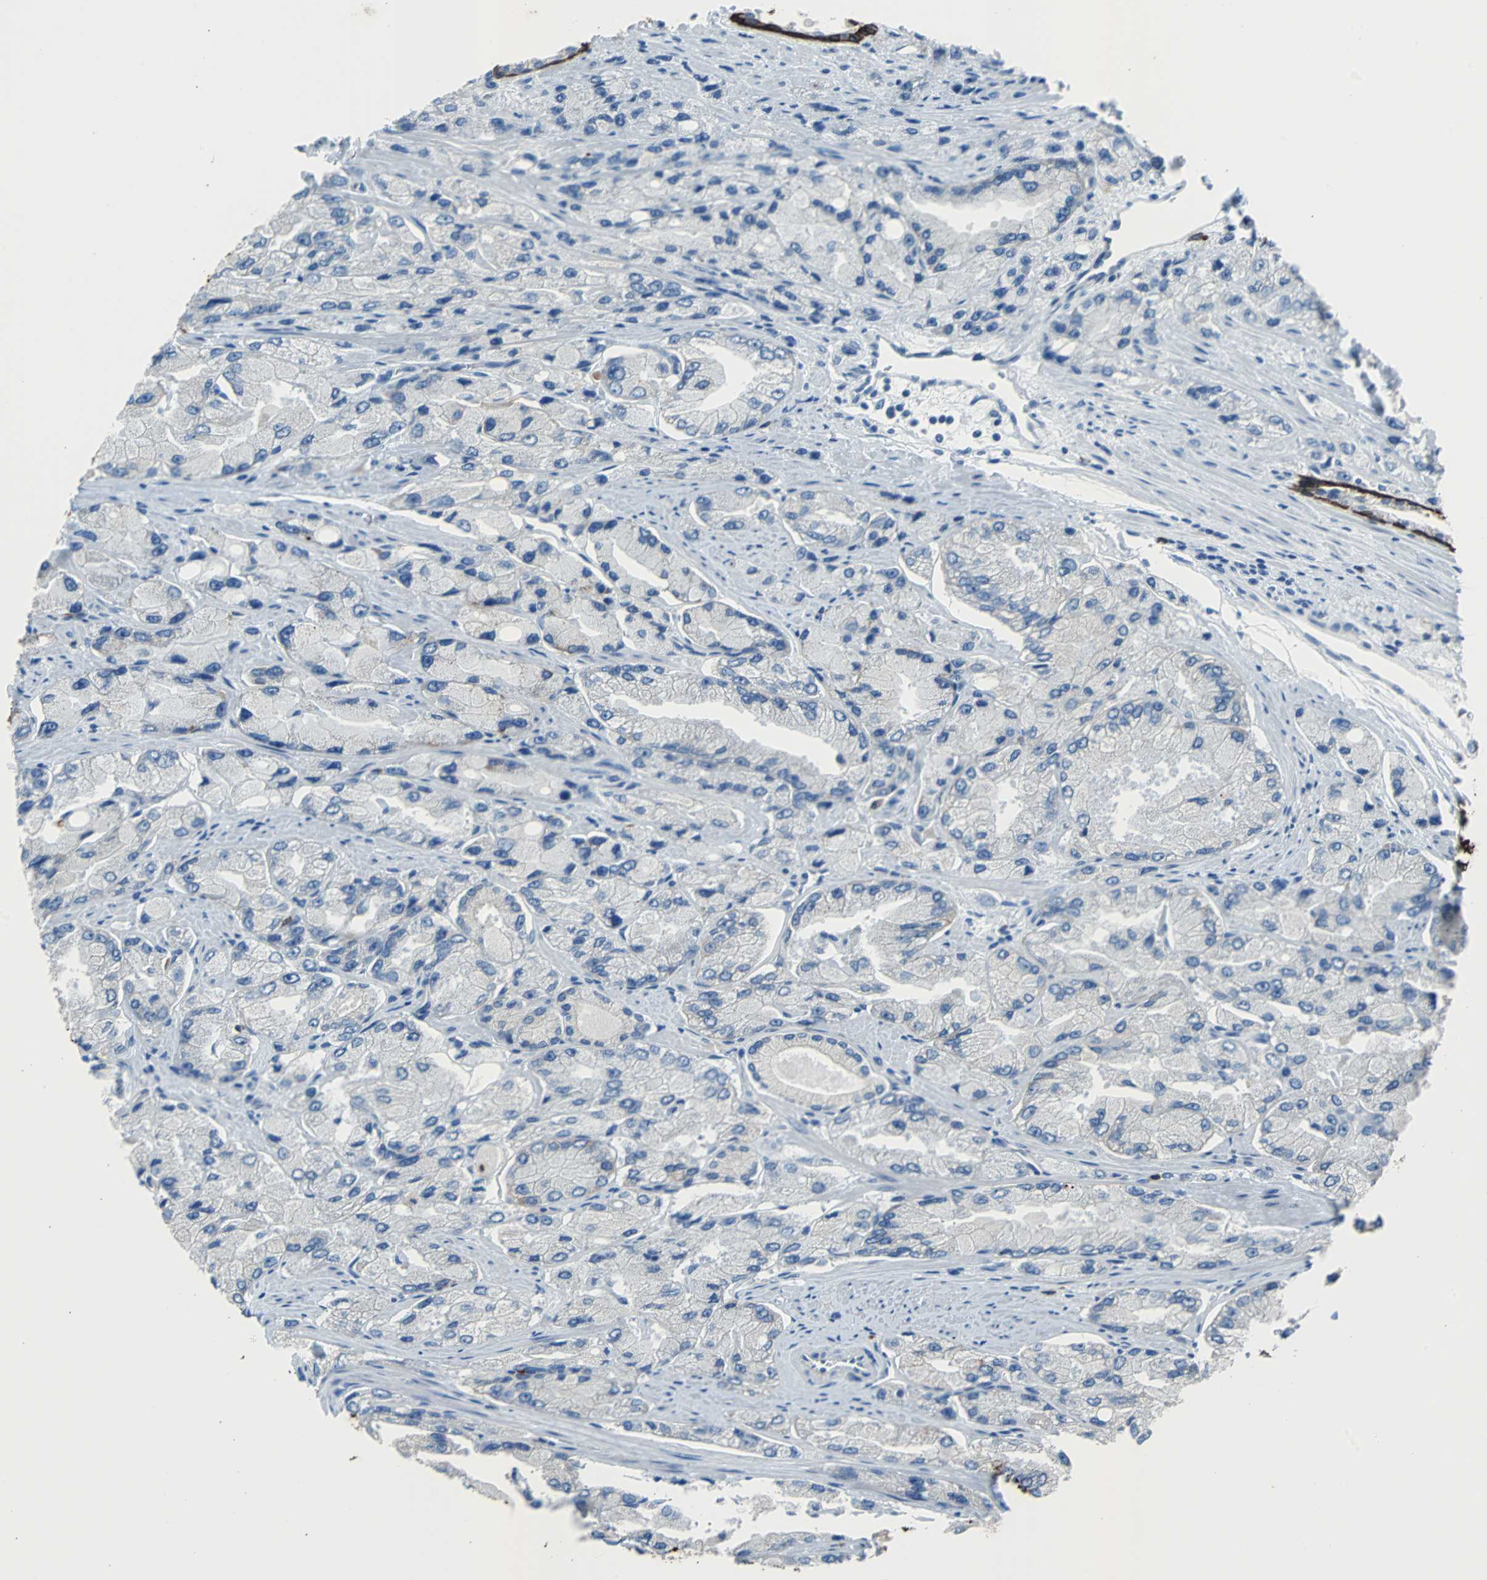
{"staining": {"intensity": "weak", "quantity": "<25%", "location": "cytoplasmic/membranous"}, "tissue": "prostate cancer", "cell_type": "Tumor cells", "image_type": "cancer", "snomed": [{"axis": "morphology", "description": "Adenocarcinoma, High grade"}, {"axis": "topography", "description": "Prostate"}], "caption": "Immunohistochemical staining of human prostate cancer (high-grade adenocarcinoma) demonstrates no significant staining in tumor cells.", "gene": "KRT7", "patient": {"sex": "male", "age": 58}}